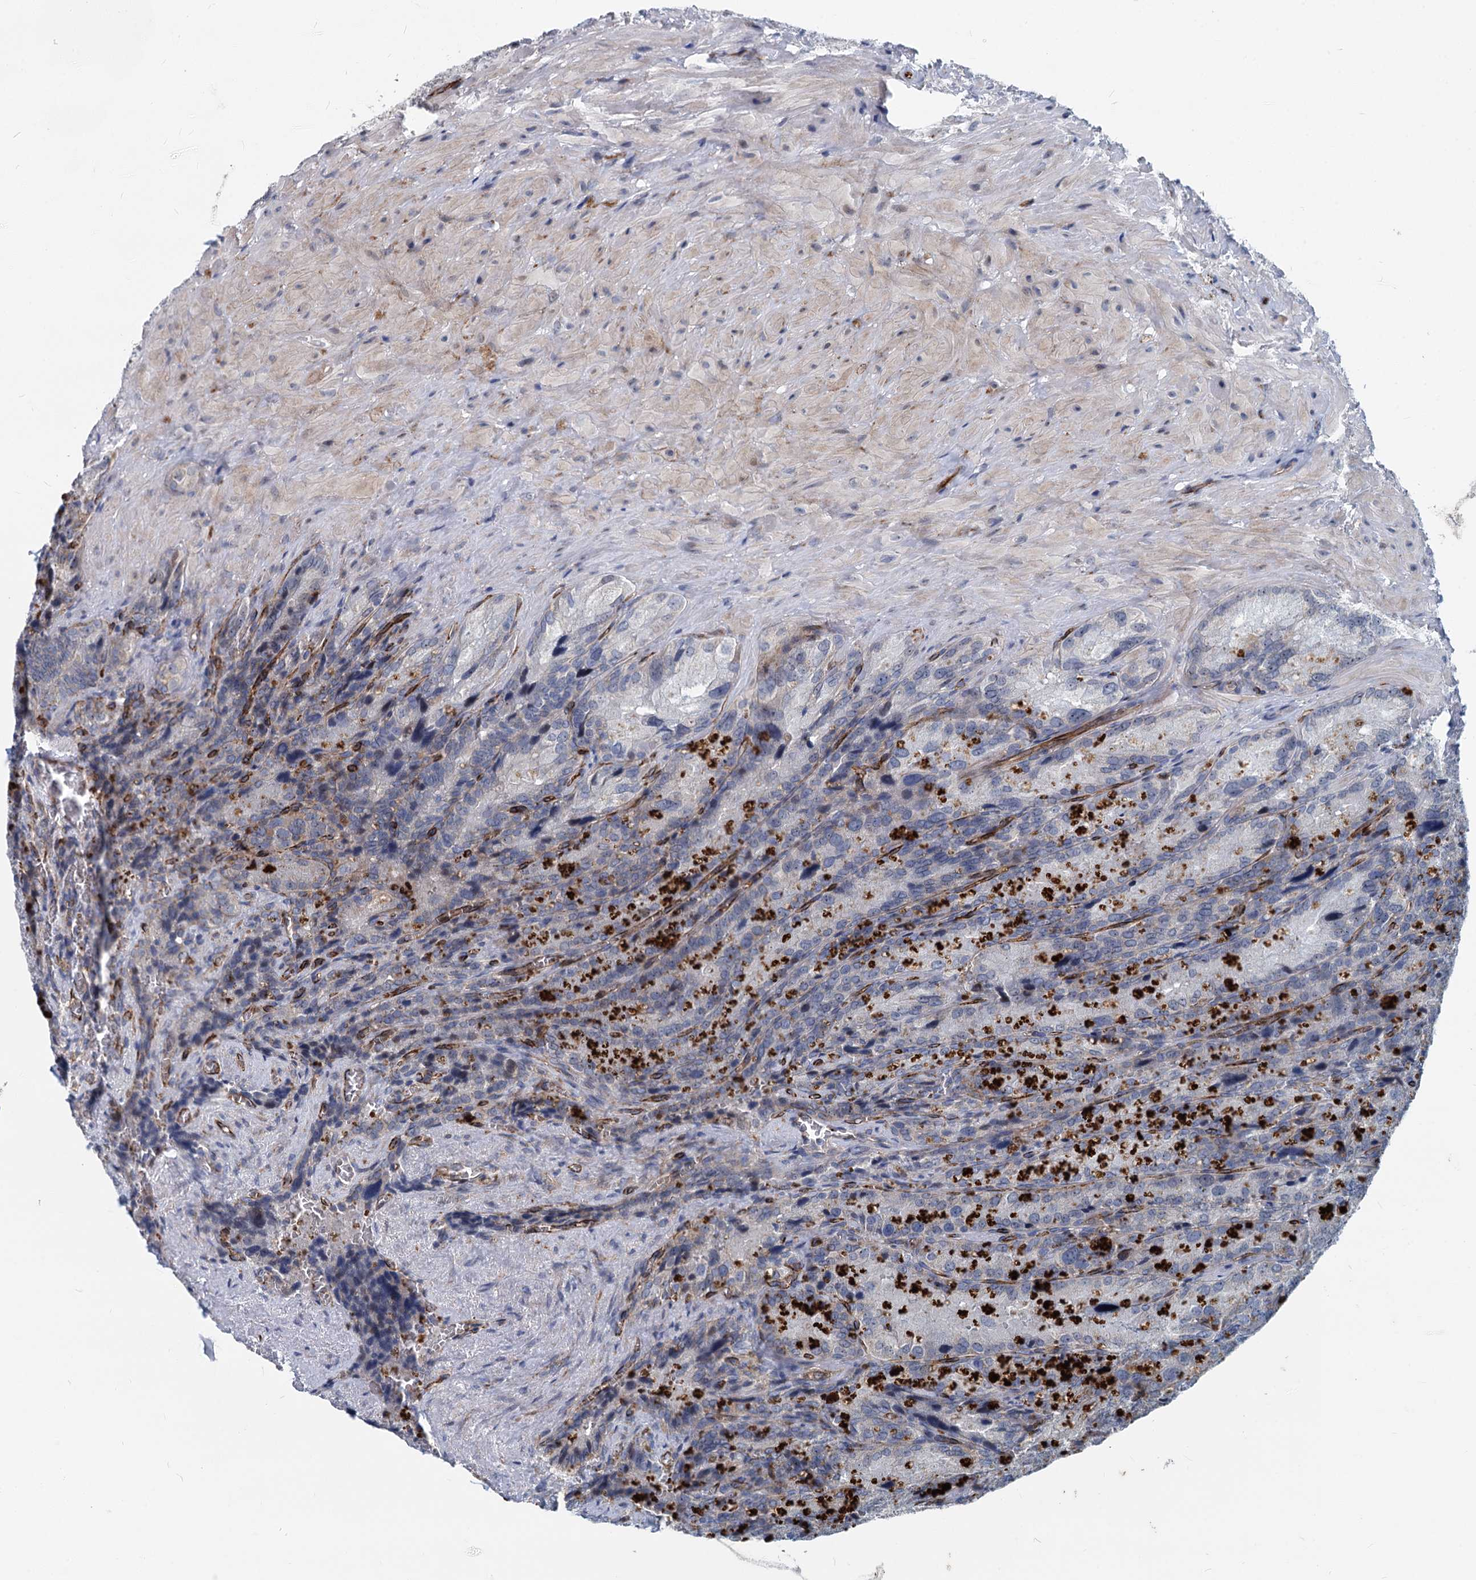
{"staining": {"intensity": "weak", "quantity": "25%-75%", "location": "cytoplasmic/membranous,nuclear"}, "tissue": "seminal vesicle", "cell_type": "Glandular cells", "image_type": "normal", "snomed": [{"axis": "morphology", "description": "Normal tissue, NOS"}, {"axis": "topography", "description": "Seminal veicle"}], "caption": "Seminal vesicle stained with immunohistochemistry (IHC) exhibits weak cytoplasmic/membranous,nuclear staining in about 25%-75% of glandular cells. The protein is stained brown, and the nuclei are stained in blue (DAB (3,3'-diaminobenzidine) IHC with brightfield microscopy, high magnification).", "gene": "ASXL3", "patient": {"sex": "male", "age": 62}}